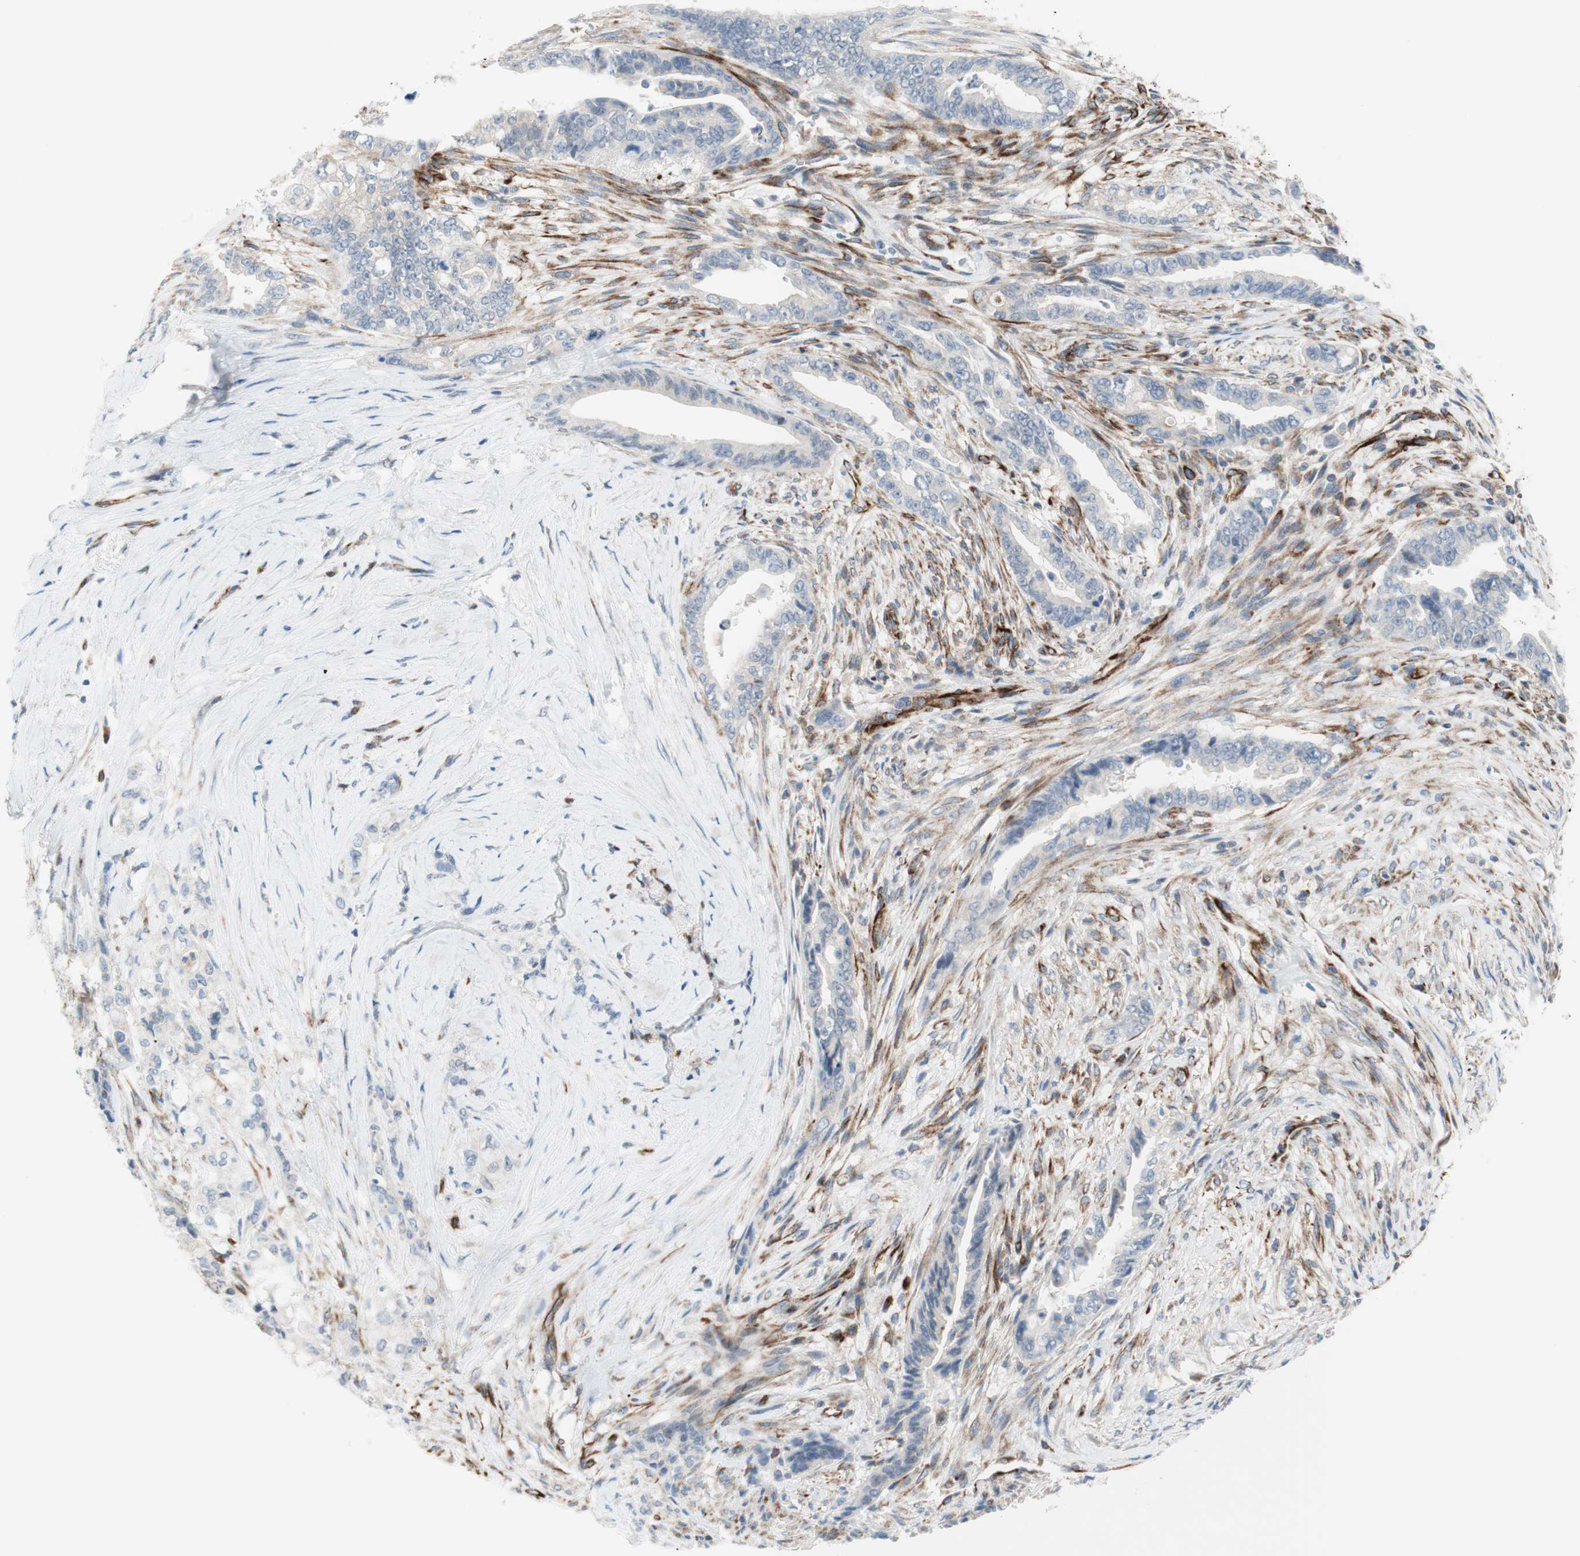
{"staining": {"intensity": "negative", "quantity": "none", "location": "none"}, "tissue": "pancreatic cancer", "cell_type": "Tumor cells", "image_type": "cancer", "snomed": [{"axis": "morphology", "description": "Adenocarcinoma, NOS"}, {"axis": "topography", "description": "Pancreas"}], "caption": "This image is of pancreatic cancer (adenocarcinoma) stained with IHC to label a protein in brown with the nuclei are counter-stained blue. There is no positivity in tumor cells.", "gene": "POU2AF1", "patient": {"sex": "male", "age": 70}}